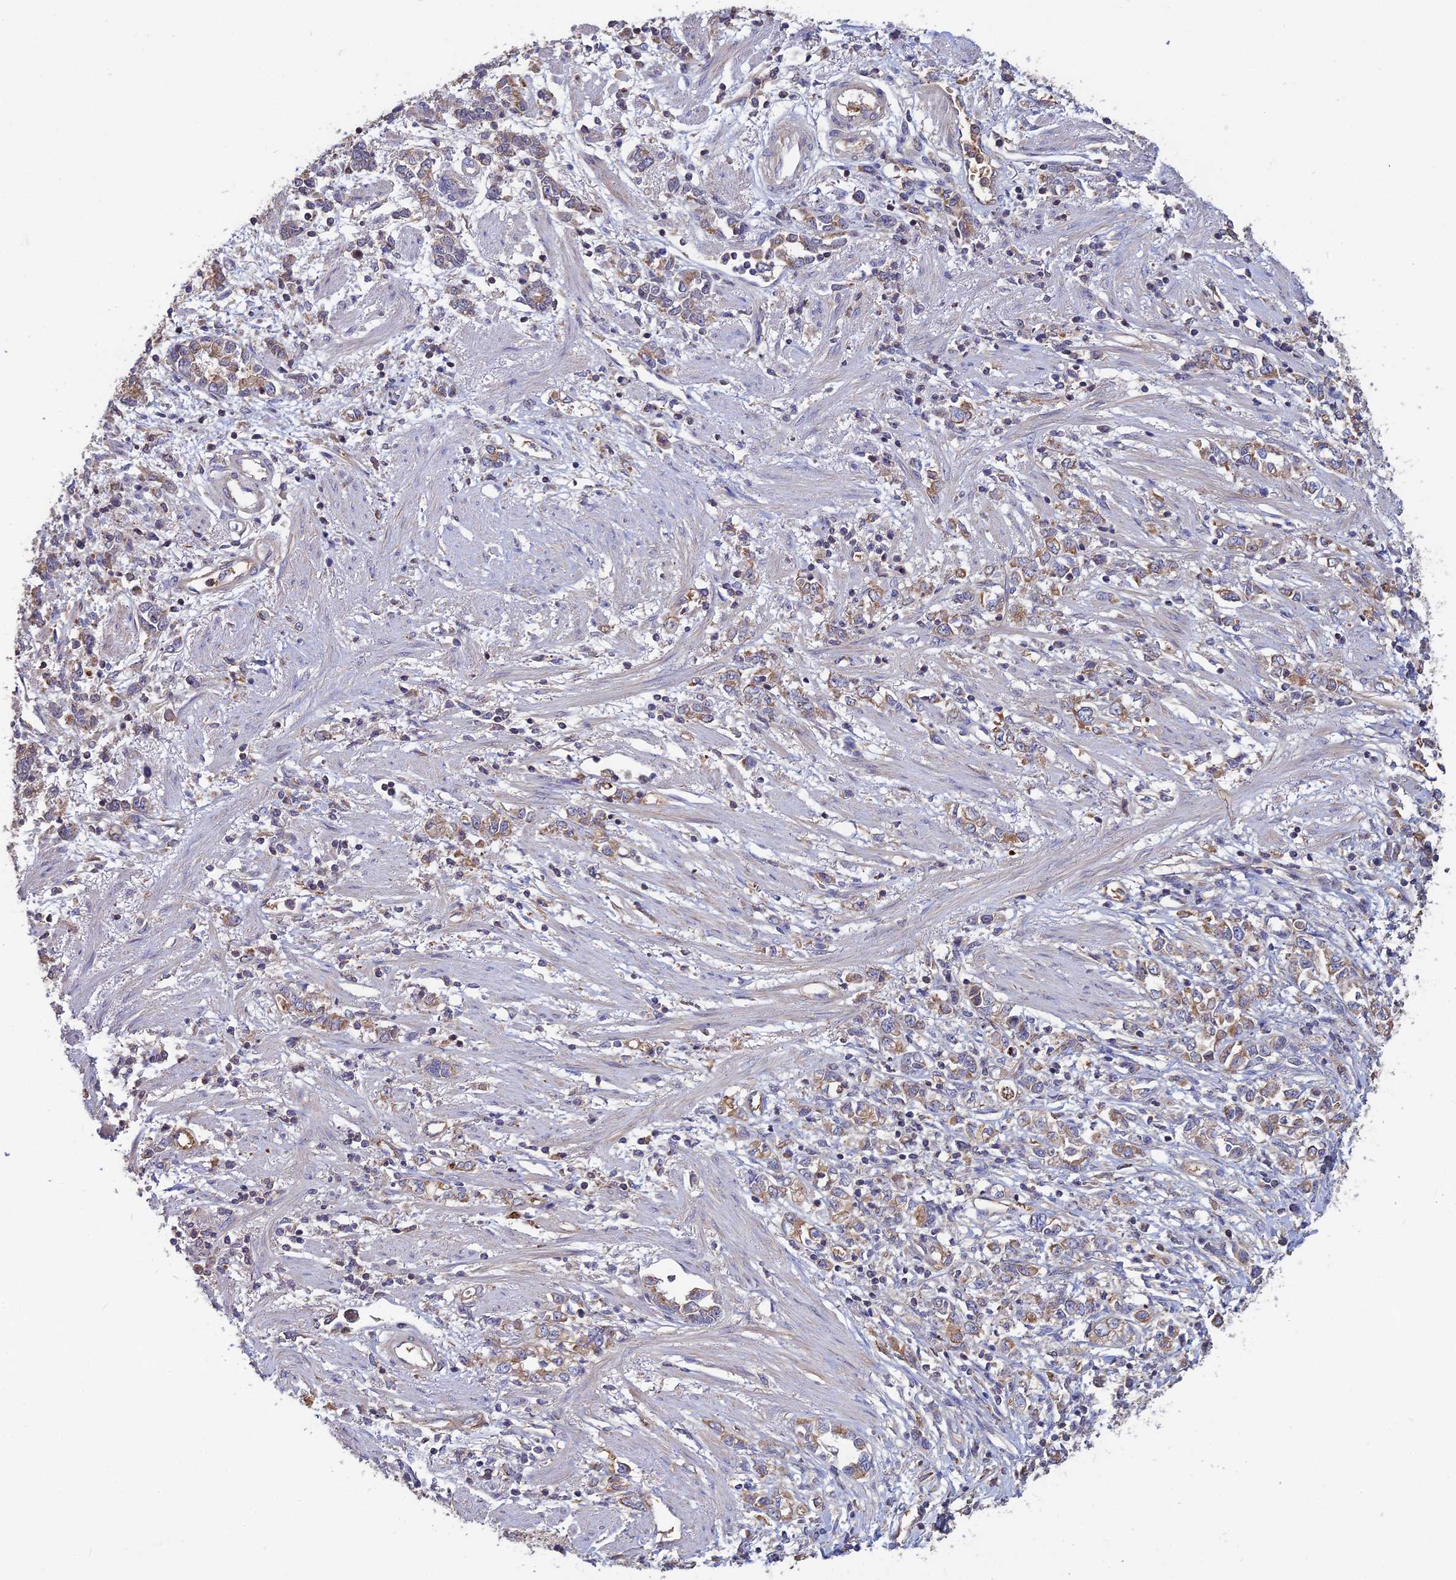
{"staining": {"intensity": "weak", "quantity": "25%-75%", "location": "cytoplasmic/membranous"}, "tissue": "stomach cancer", "cell_type": "Tumor cells", "image_type": "cancer", "snomed": [{"axis": "morphology", "description": "Adenocarcinoma, NOS"}, {"axis": "topography", "description": "Stomach"}], "caption": "This is a photomicrograph of immunohistochemistry staining of stomach adenocarcinoma, which shows weak staining in the cytoplasmic/membranous of tumor cells.", "gene": "GALR2", "patient": {"sex": "female", "age": 76}}